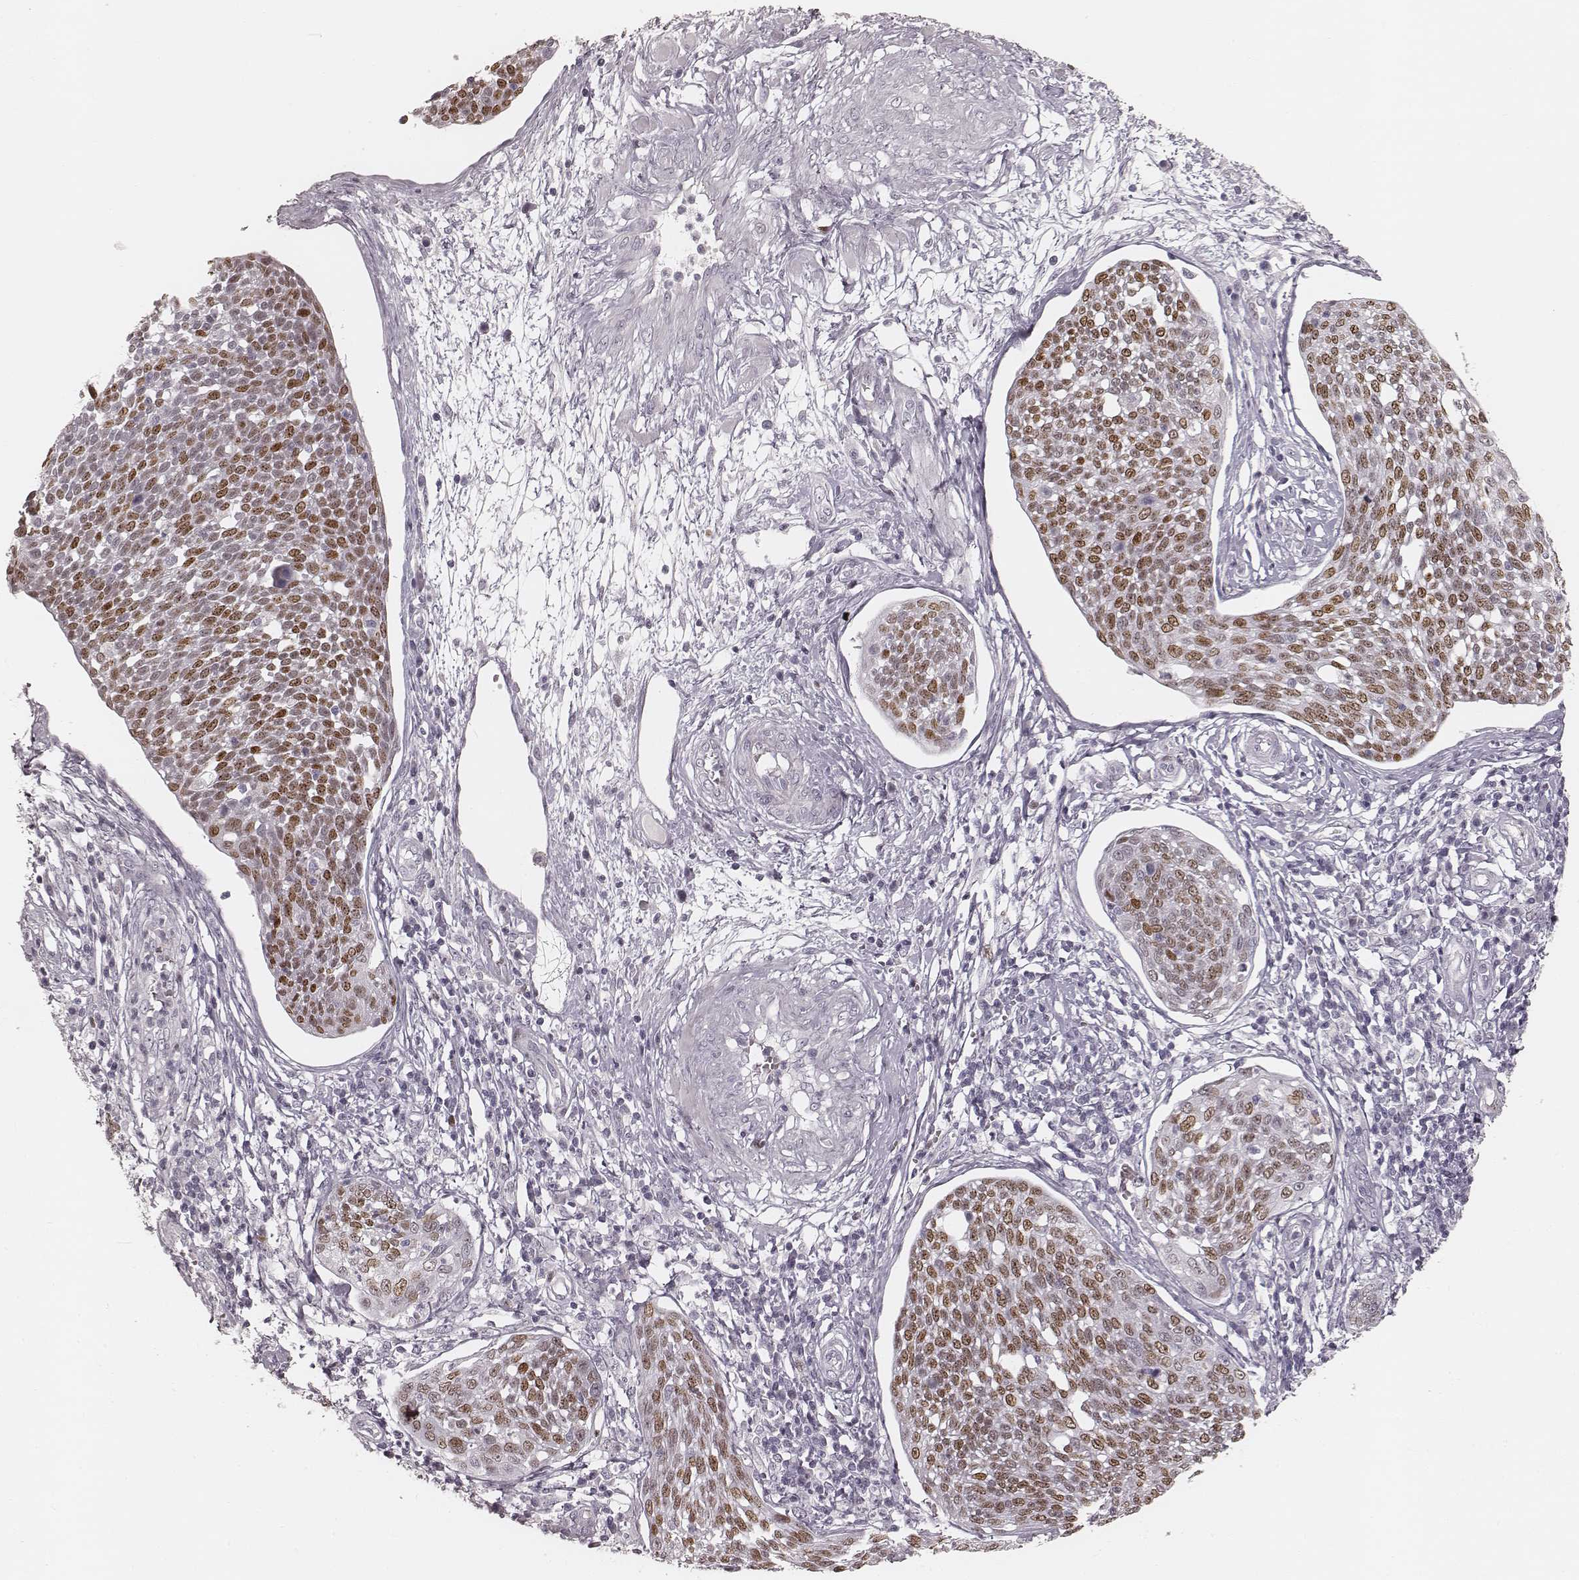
{"staining": {"intensity": "moderate", "quantity": ">75%", "location": "nuclear"}, "tissue": "cervical cancer", "cell_type": "Tumor cells", "image_type": "cancer", "snomed": [{"axis": "morphology", "description": "Squamous cell carcinoma, NOS"}, {"axis": "topography", "description": "Cervix"}], "caption": "Immunohistochemical staining of cervical squamous cell carcinoma exhibits medium levels of moderate nuclear protein expression in about >75% of tumor cells.", "gene": "TEX37", "patient": {"sex": "female", "age": 34}}